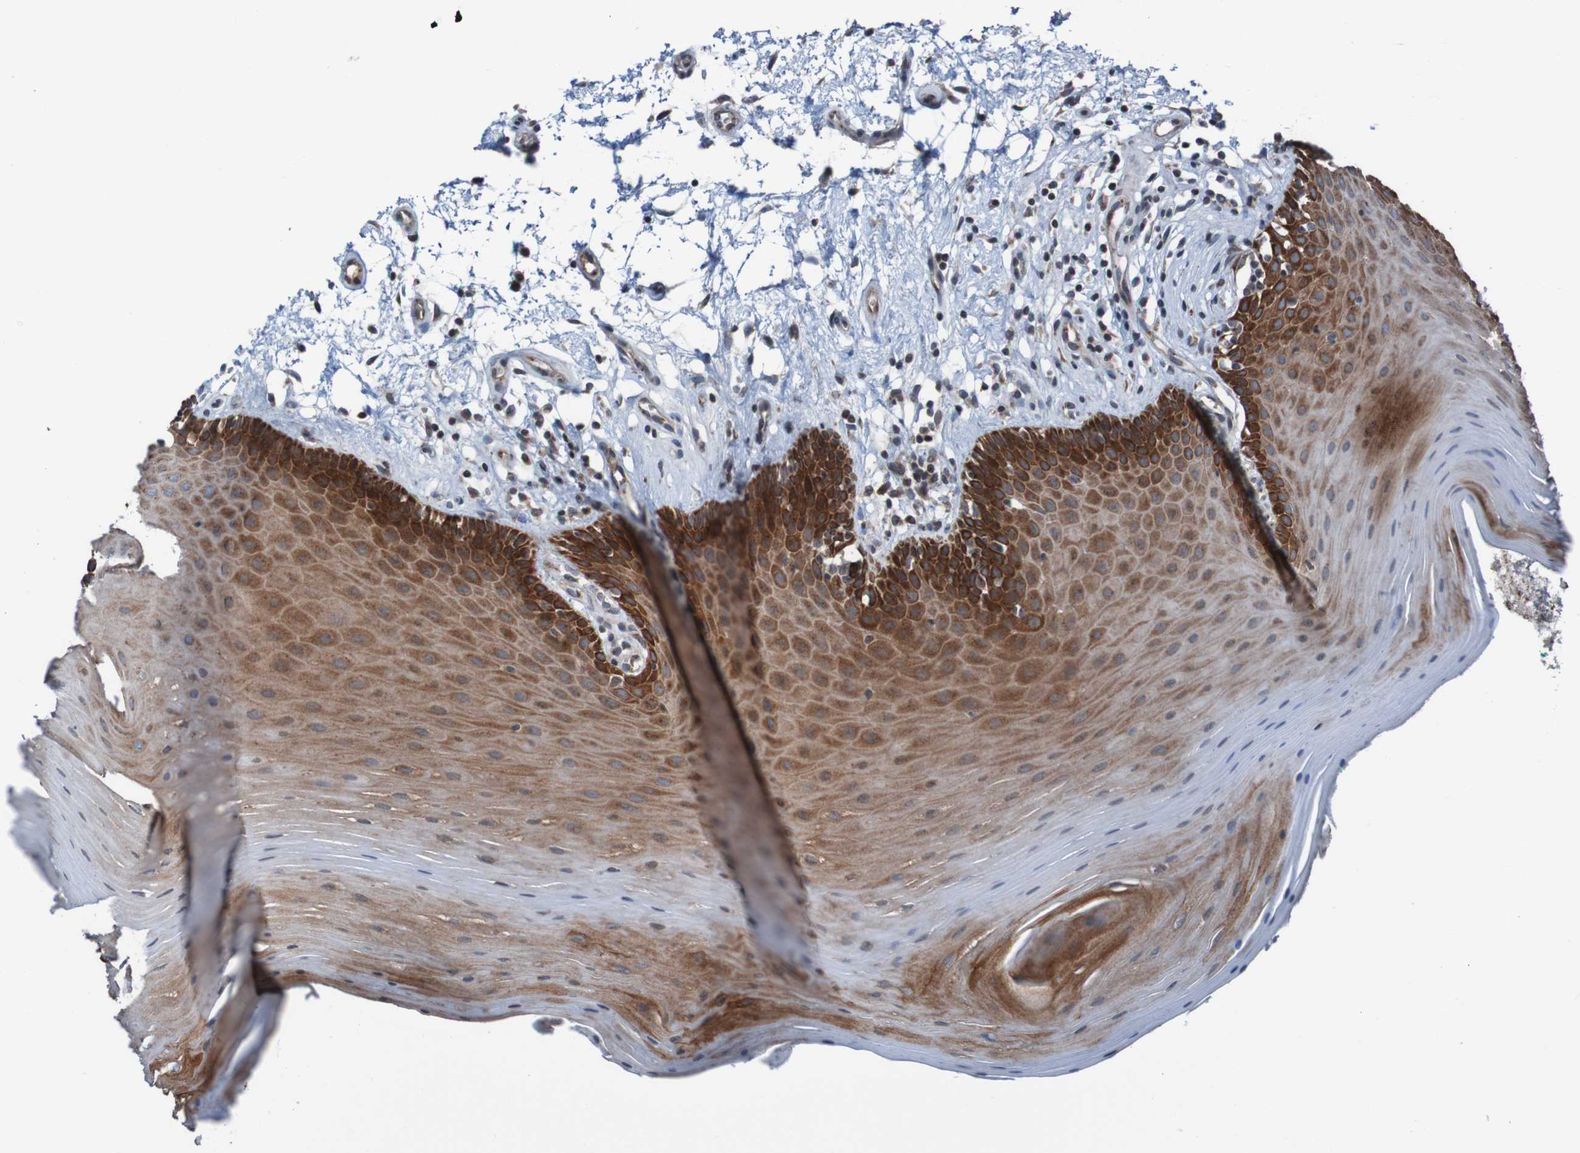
{"staining": {"intensity": "strong", "quantity": ">75%", "location": "cytoplasmic/membranous"}, "tissue": "oral mucosa", "cell_type": "Squamous epithelial cells", "image_type": "normal", "snomed": [{"axis": "morphology", "description": "Normal tissue, NOS"}, {"axis": "topography", "description": "Skeletal muscle"}, {"axis": "topography", "description": "Oral tissue"}], "caption": "Squamous epithelial cells show high levels of strong cytoplasmic/membranous expression in approximately >75% of cells in benign human oral mucosa.", "gene": "UNG", "patient": {"sex": "male", "age": 58}}